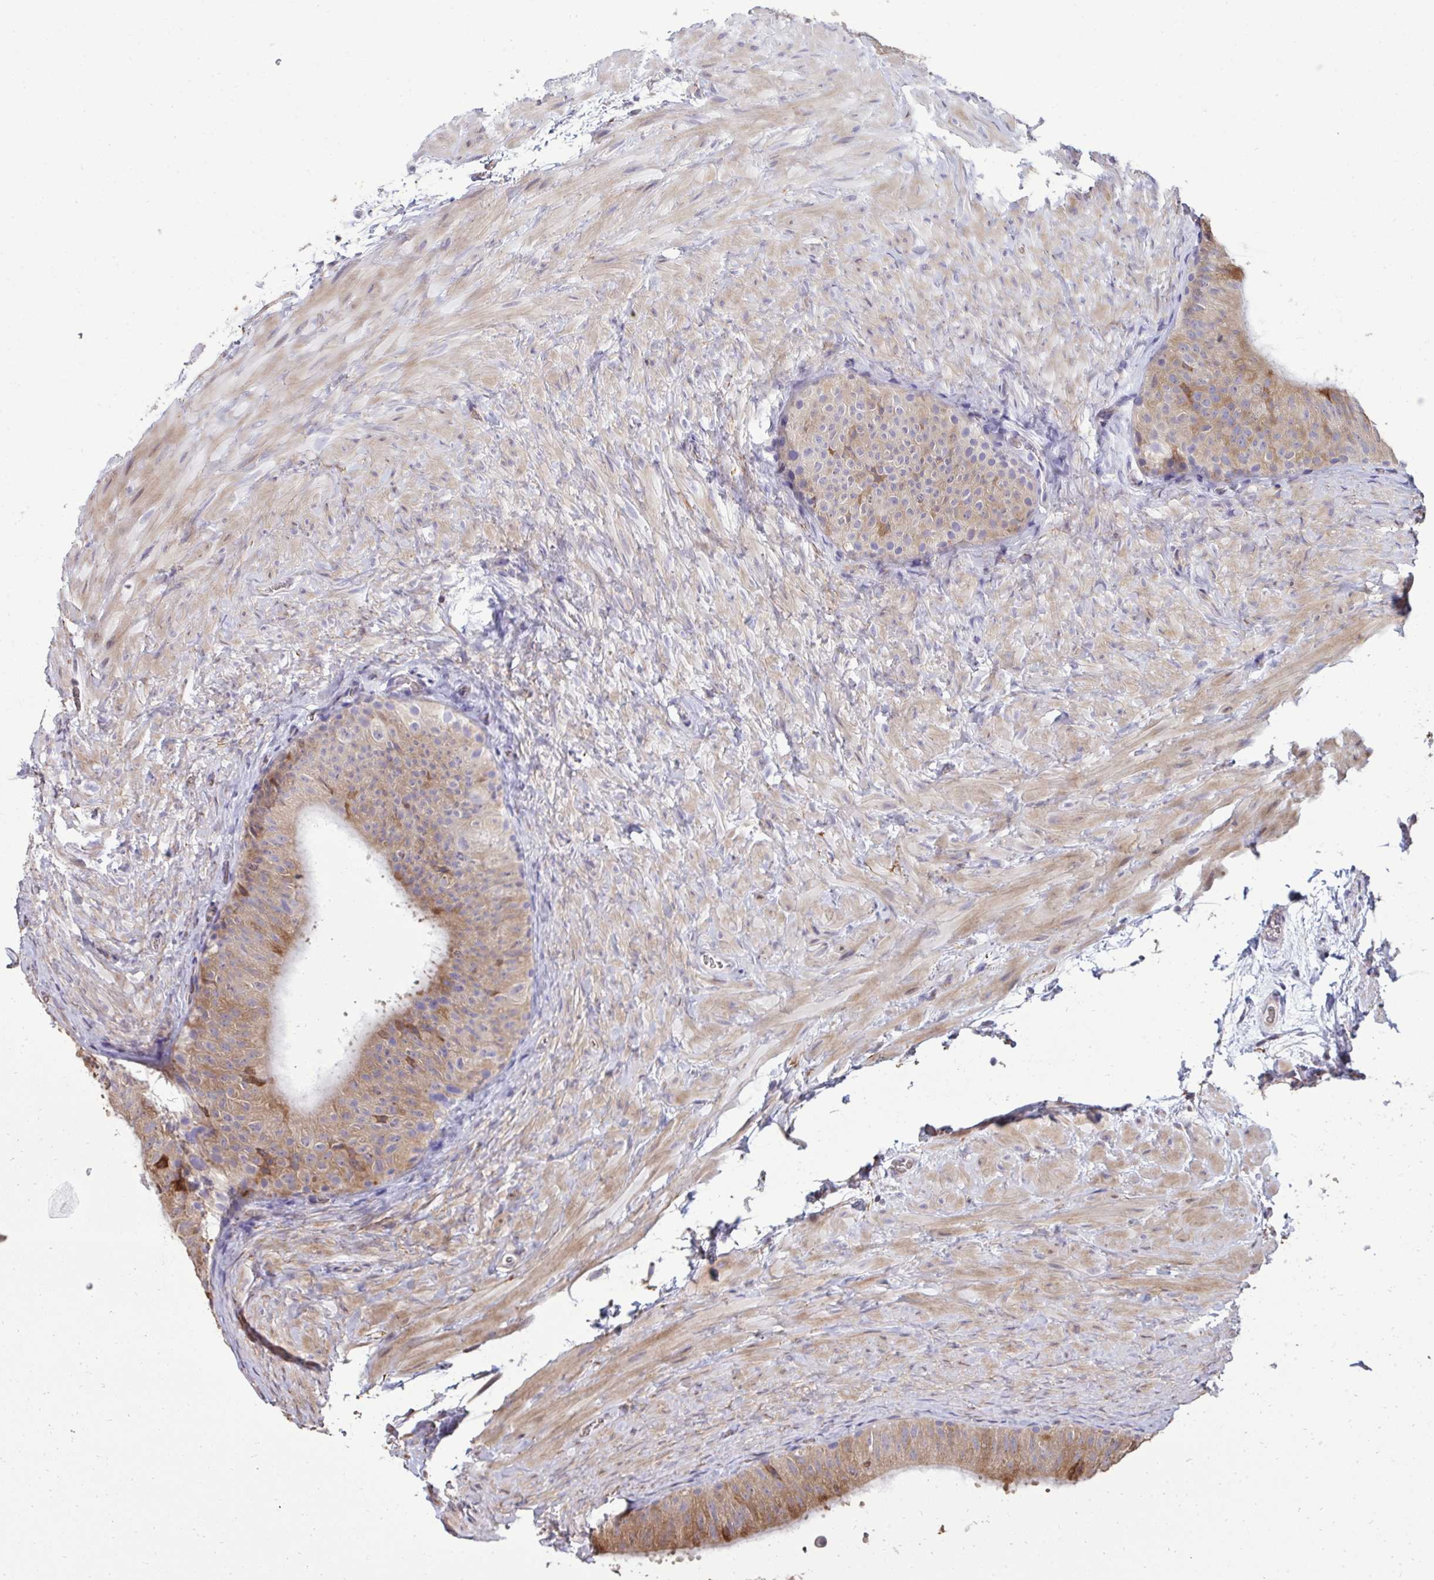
{"staining": {"intensity": "weak", "quantity": "25%-75%", "location": "cytoplasmic/membranous"}, "tissue": "epididymis", "cell_type": "Glandular cells", "image_type": "normal", "snomed": [{"axis": "morphology", "description": "Normal tissue, NOS"}, {"axis": "topography", "description": "Epididymis, spermatic cord, NOS"}, {"axis": "topography", "description": "Epididymis"}], "caption": "Brown immunohistochemical staining in benign human epididymis shows weak cytoplasmic/membranous positivity in approximately 25%-75% of glandular cells. (IHC, brightfield microscopy, high magnification).", "gene": "FIBCD1", "patient": {"sex": "male", "age": 31}}